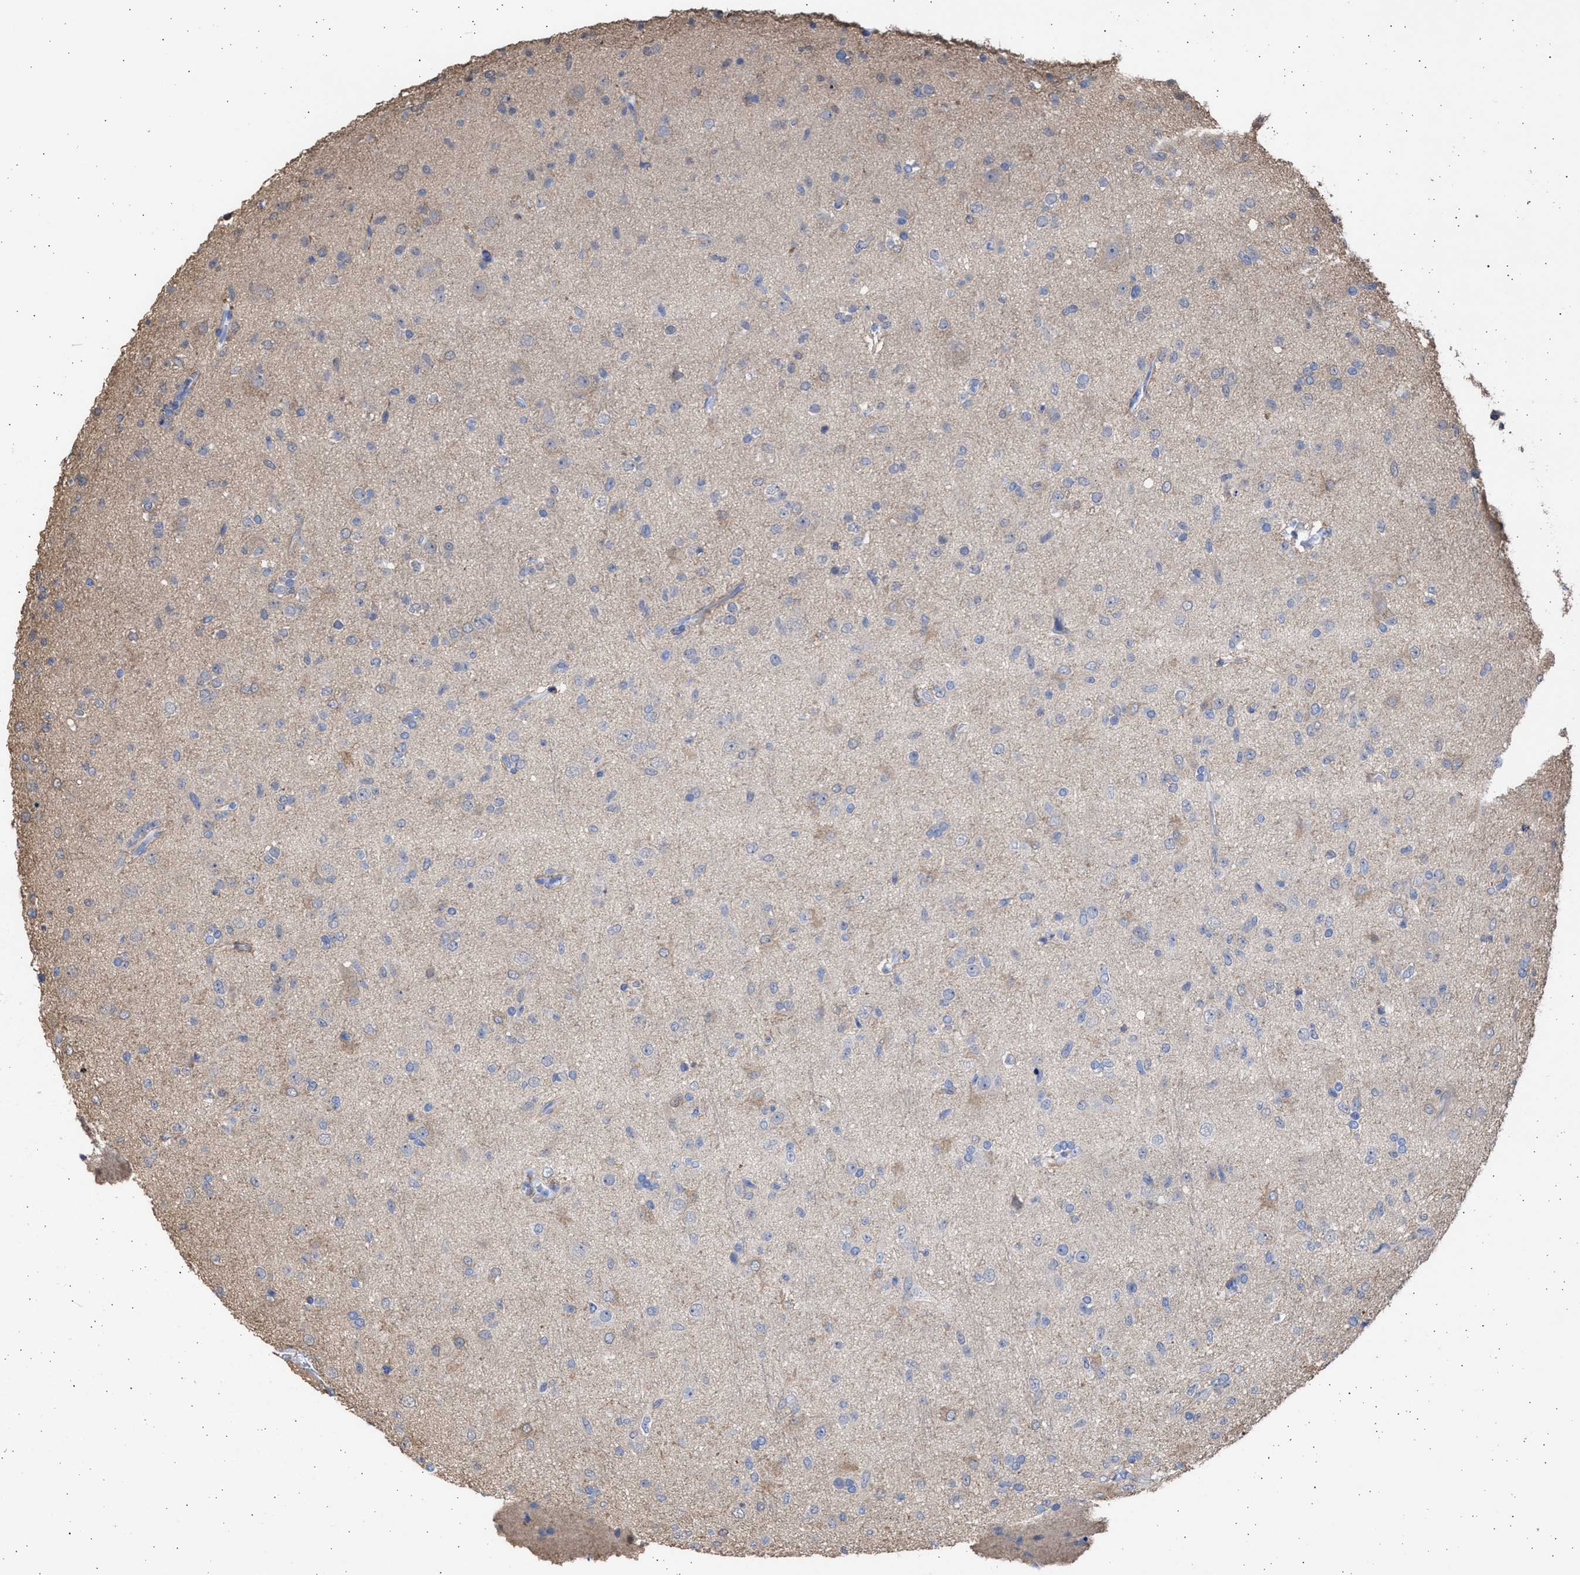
{"staining": {"intensity": "negative", "quantity": "none", "location": "none"}, "tissue": "glioma", "cell_type": "Tumor cells", "image_type": "cancer", "snomed": [{"axis": "morphology", "description": "Glioma, malignant, Low grade"}, {"axis": "topography", "description": "Brain"}], "caption": "High magnification brightfield microscopy of malignant glioma (low-grade) stained with DAB (brown) and counterstained with hematoxylin (blue): tumor cells show no significant positivity.", "gene": "ALDOC", "patient": {"sex": "male", "age": 65}}